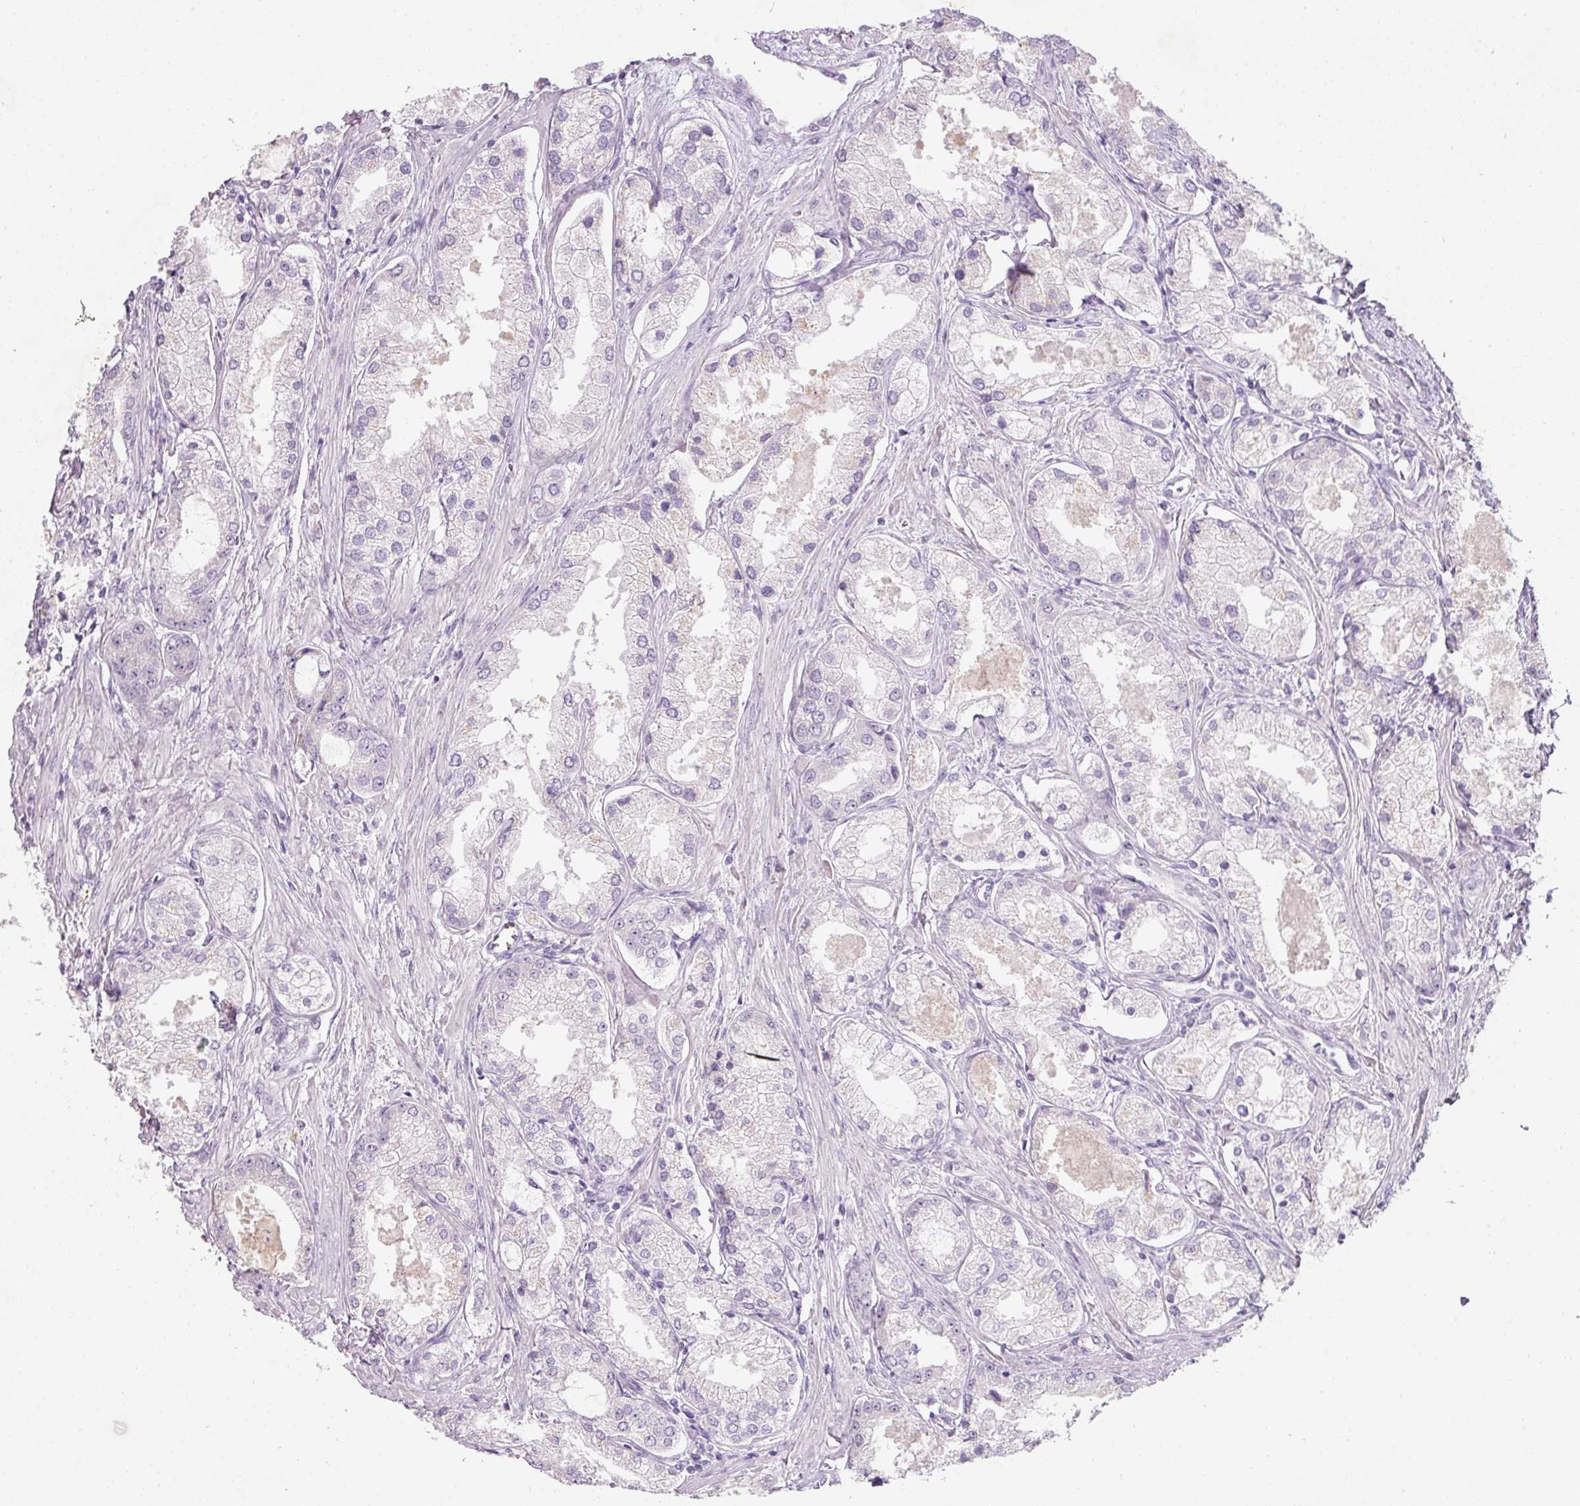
{"staining": {"intensity": "negative", "quantity": "none", "location": "none"}, "tissue": "prostate cancer", "cell_type": "Tumor cells", "image_type": "cancer", "snomed": [{"axis": "morphology", "description": "Adenocarcinoma, Low grade"}, {"axis": "topography", "description": "Prostate"}], "caption": "Image shows no protein expression in tumor cells of adenocarcinoma (low-grade) (prostate) tissue.", "gene": "TMEM37", "patient": {"sex": "male", "age": 68}}